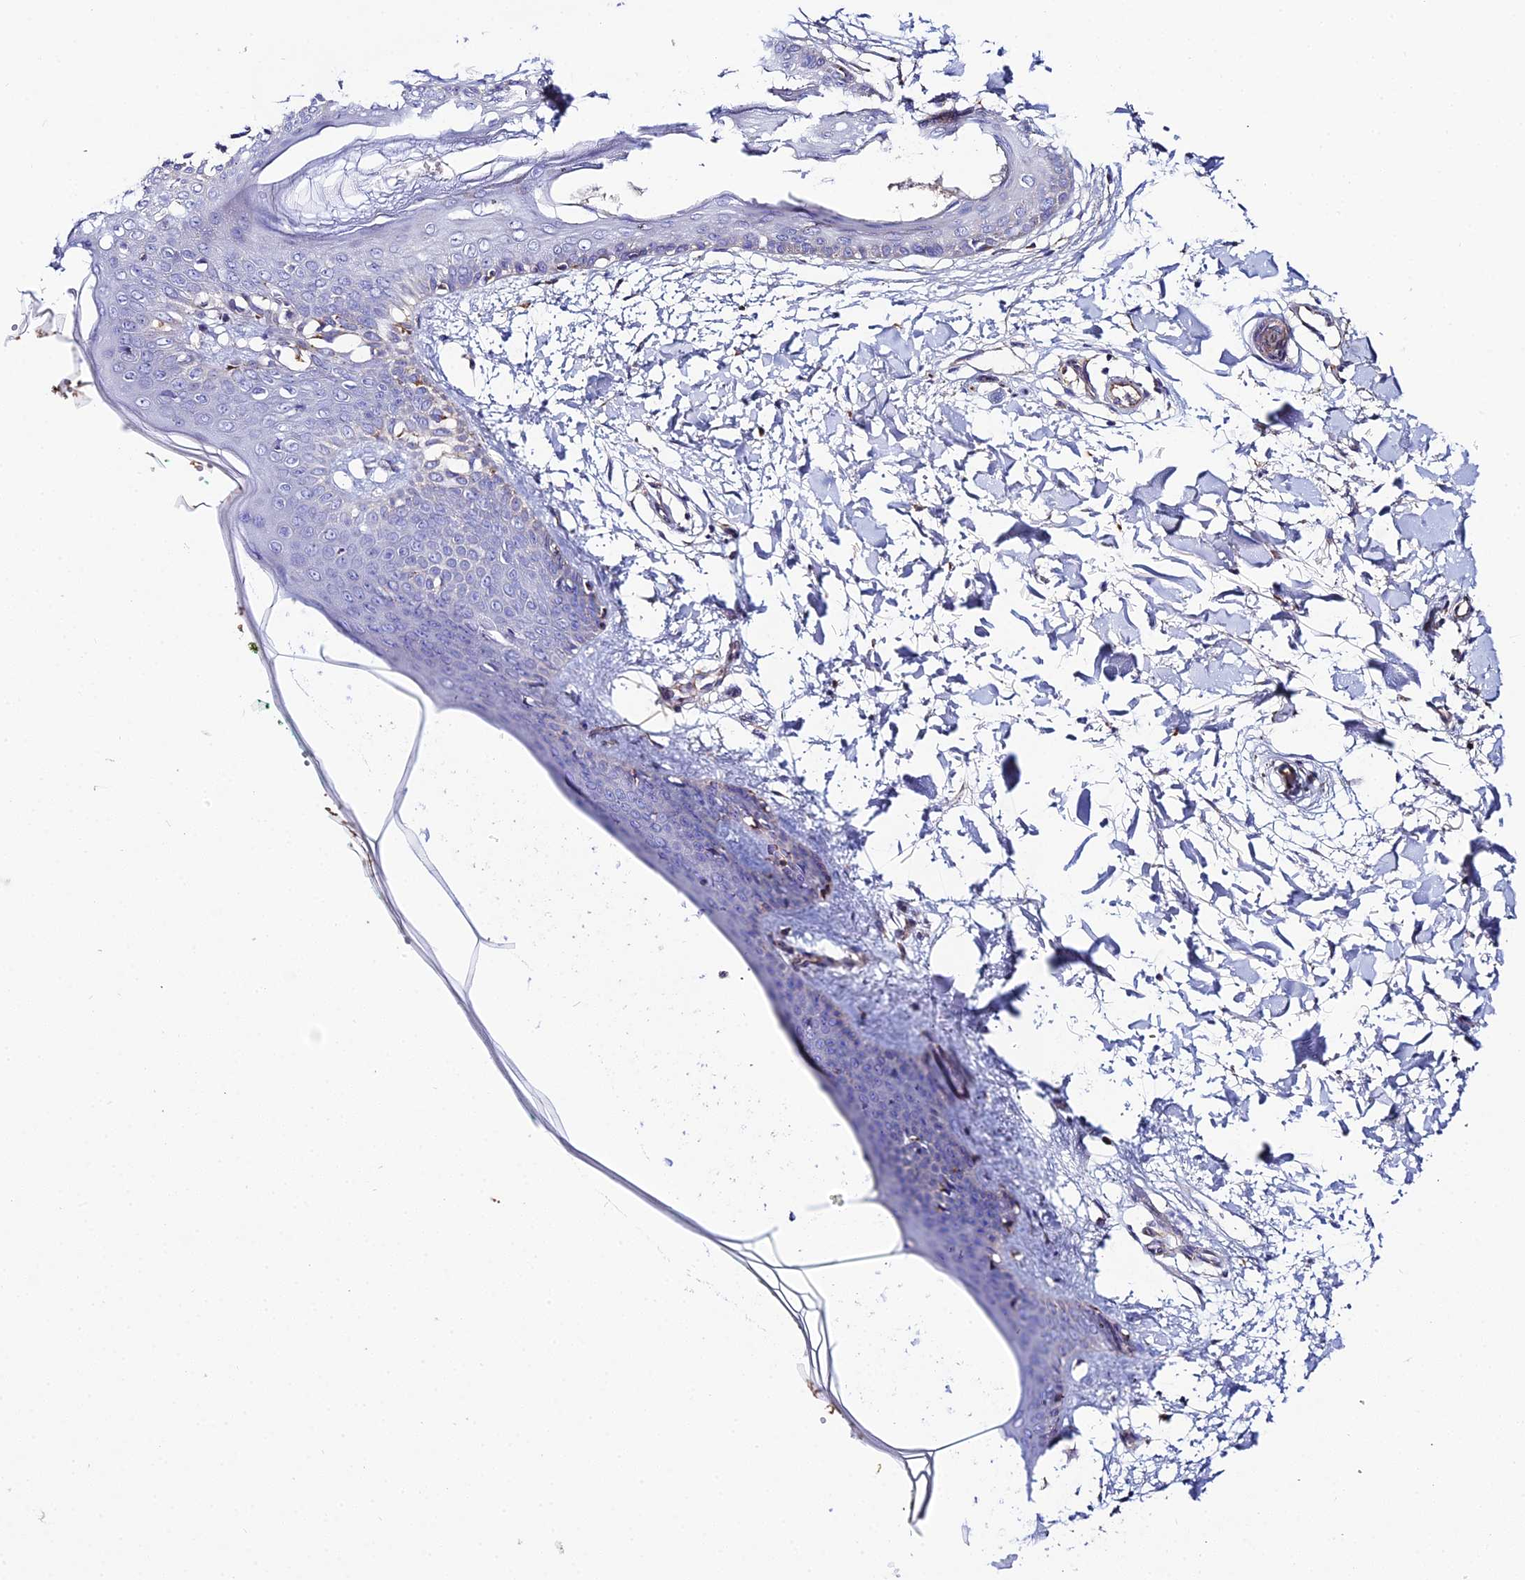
{"staining": {"intensity": "negative", "quantity": "none", "location": "none"}, "tissue": "skin", "cell_type": "Fibroblasts", "image_type": "normal", "snomed": [{"axis": "morphology", "description": "Normal tissue, NOS"}, {"axis": "topography", "description": "Skin"}], "caption": "Fibroblasts are negative for protein expression in unremarkable human skin. Brightfield microscopy of immunohistochemistry (IHC) stained with DAB (brown) and hematoxylin (blue), captured at high magnification.", "gene": "ACOT1", "patient": {"sex": "female", "age": 34}}